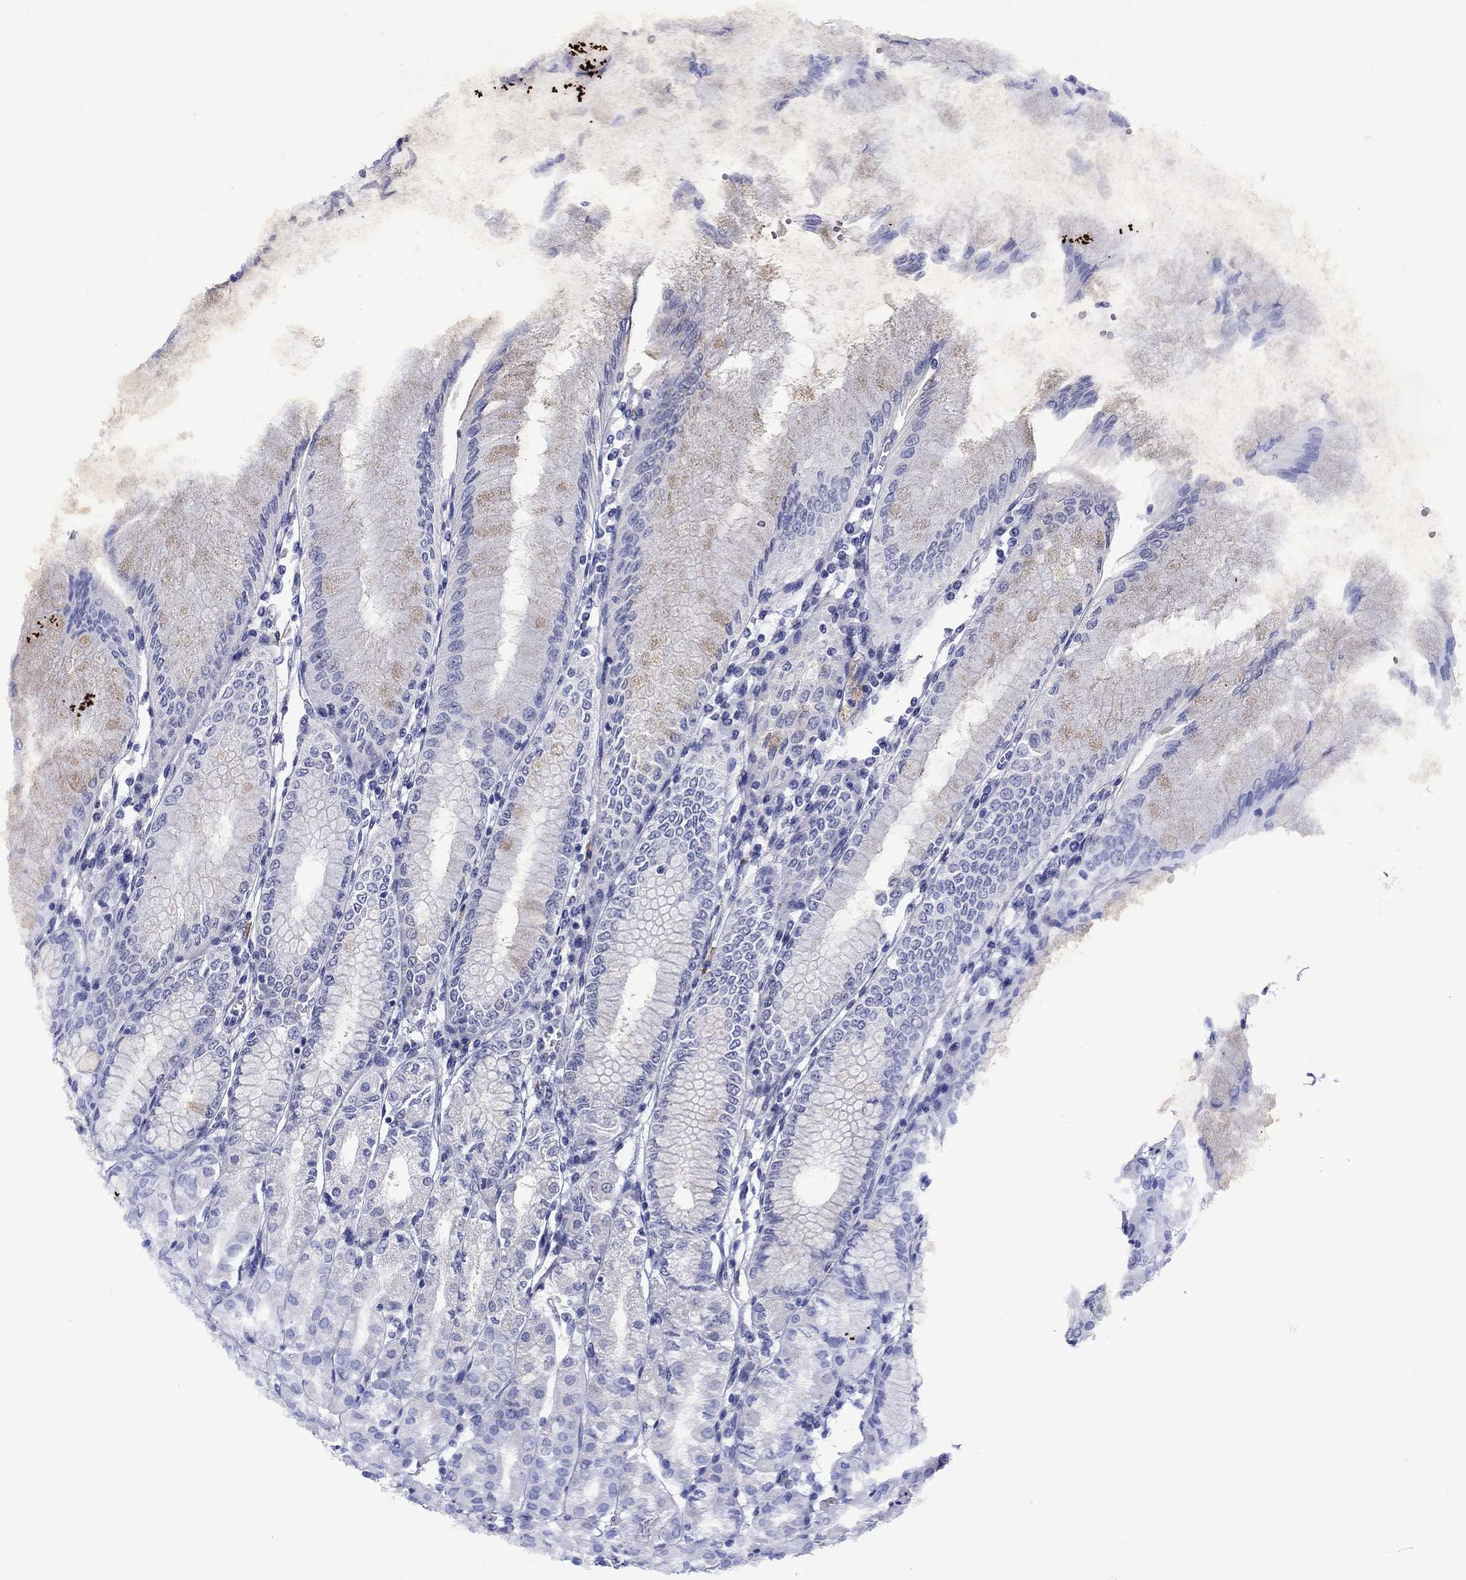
{"staining": {"intensity": "negative", "quantity": "none", "location": "none"}, "tissue": "stomach", "cell_type": "Glandular cells", "image_type": "normal", "snomed": [{"axis": "morphology", "description": "Normal tissue, NOS"}, {"axis": "topography", "description": "Skeletal muscle"}, {"axis": "topography", "description": "Stomach"}], "caption": "Human stomach stained for a protein using immunohistochemistry reveals no staining in glandular cells.", "gene": "APOA2", "patient": {"sex": "female", "age": 57}}